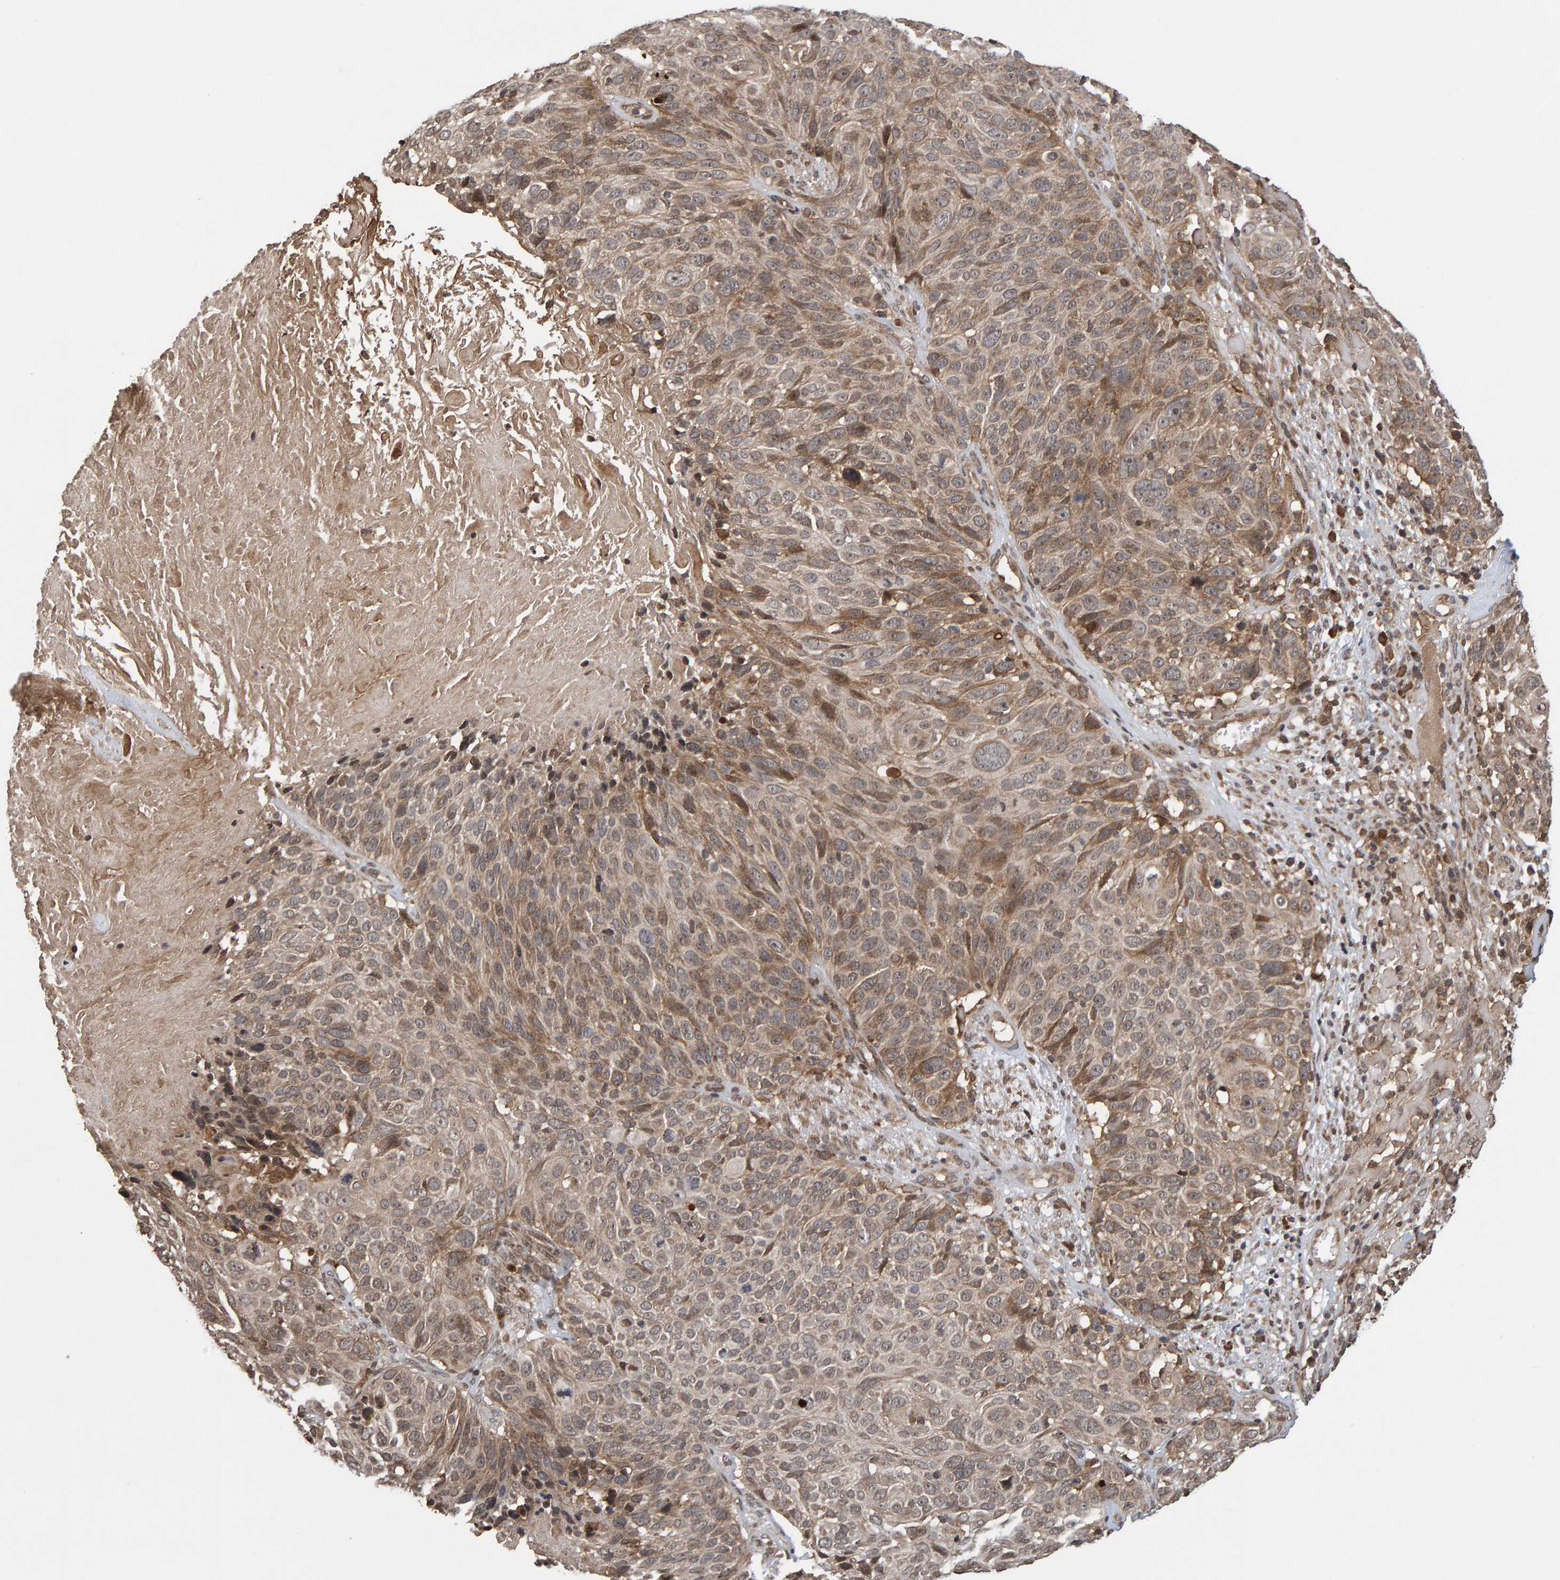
{"staining": {"intensity": "moderate", "quantity": ">75%", "location": "cytoplasmic/membranous"}, "tissue": "cervical cancer", "cell_type": "Tumor cells", "image_type": "cancer", "snomed": [{"axis": "morphology", "description": "Squamous cell carcinoma, NOS"}, {"axis": "topography", "description": "Cervix"}], "caption": "This histopathology image exhibits IHC staining of human squamous cell carcinoma (cervical), with medium moderate cytoplasmic/membranous staining in about >75% of tumor cells.", "gene": "GAB2", "patient": {"sex": "female", "age": 74}}